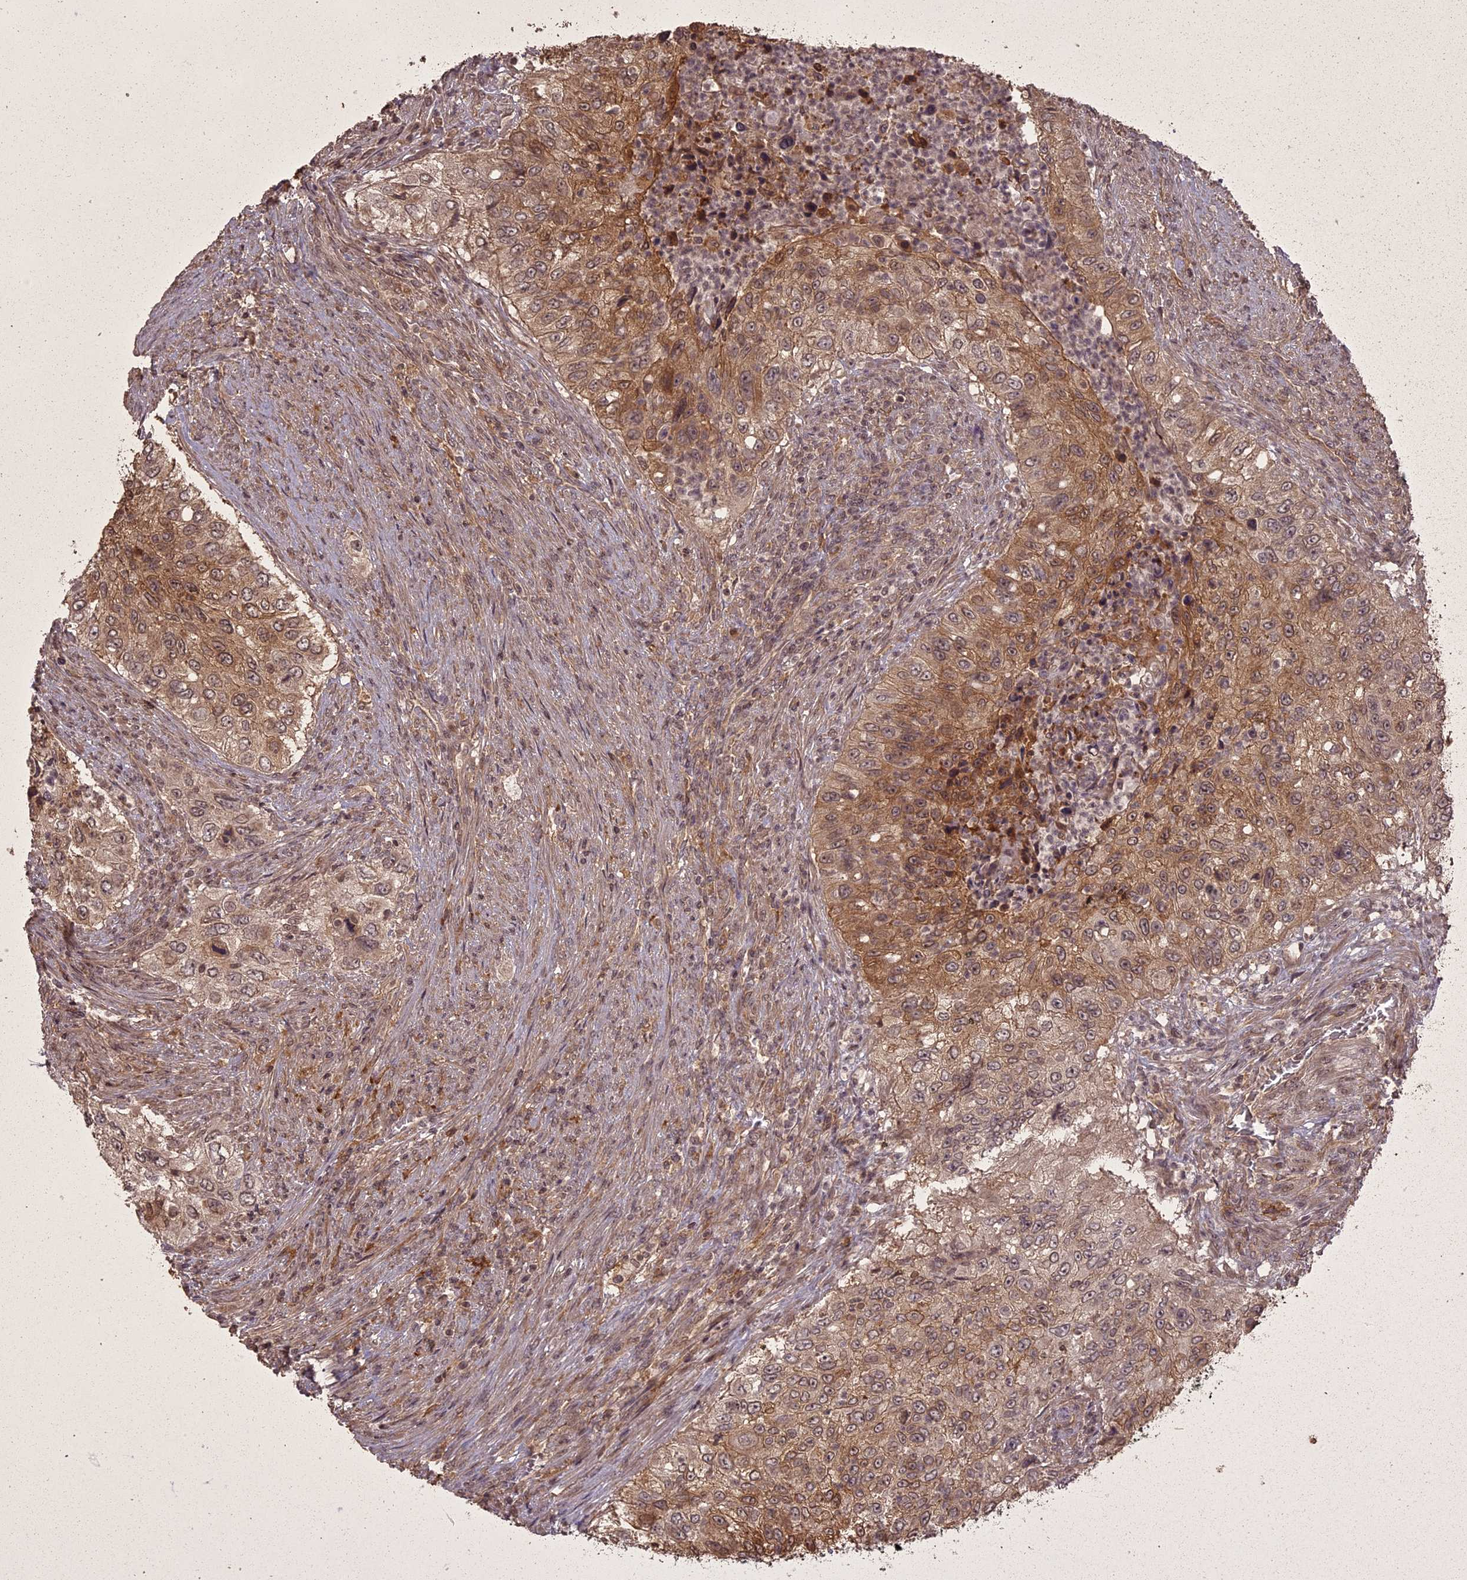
{"staining": {"intensity": "moderate", "quantity": "25%-75%", "location": "cytoplasmic/membranous"}, "tissue": "urothelial cancer", "cell_type": "Tumor cells", "image_type": "cancer", "snomed": [{"axis": "morphology", "description": "Urothelial carcinoma, High grade"}, {"axis": "topography", "description": "Urinary bladder"}], "caption": "There is medium levels of moderate cytoplasmic/membranous expression in tumor cells of urothelial cancer, as demonstrated by immunohistochemical staining (brown color).", "gene": "ING5", "patient": {"sex": "female", "age": 60}}